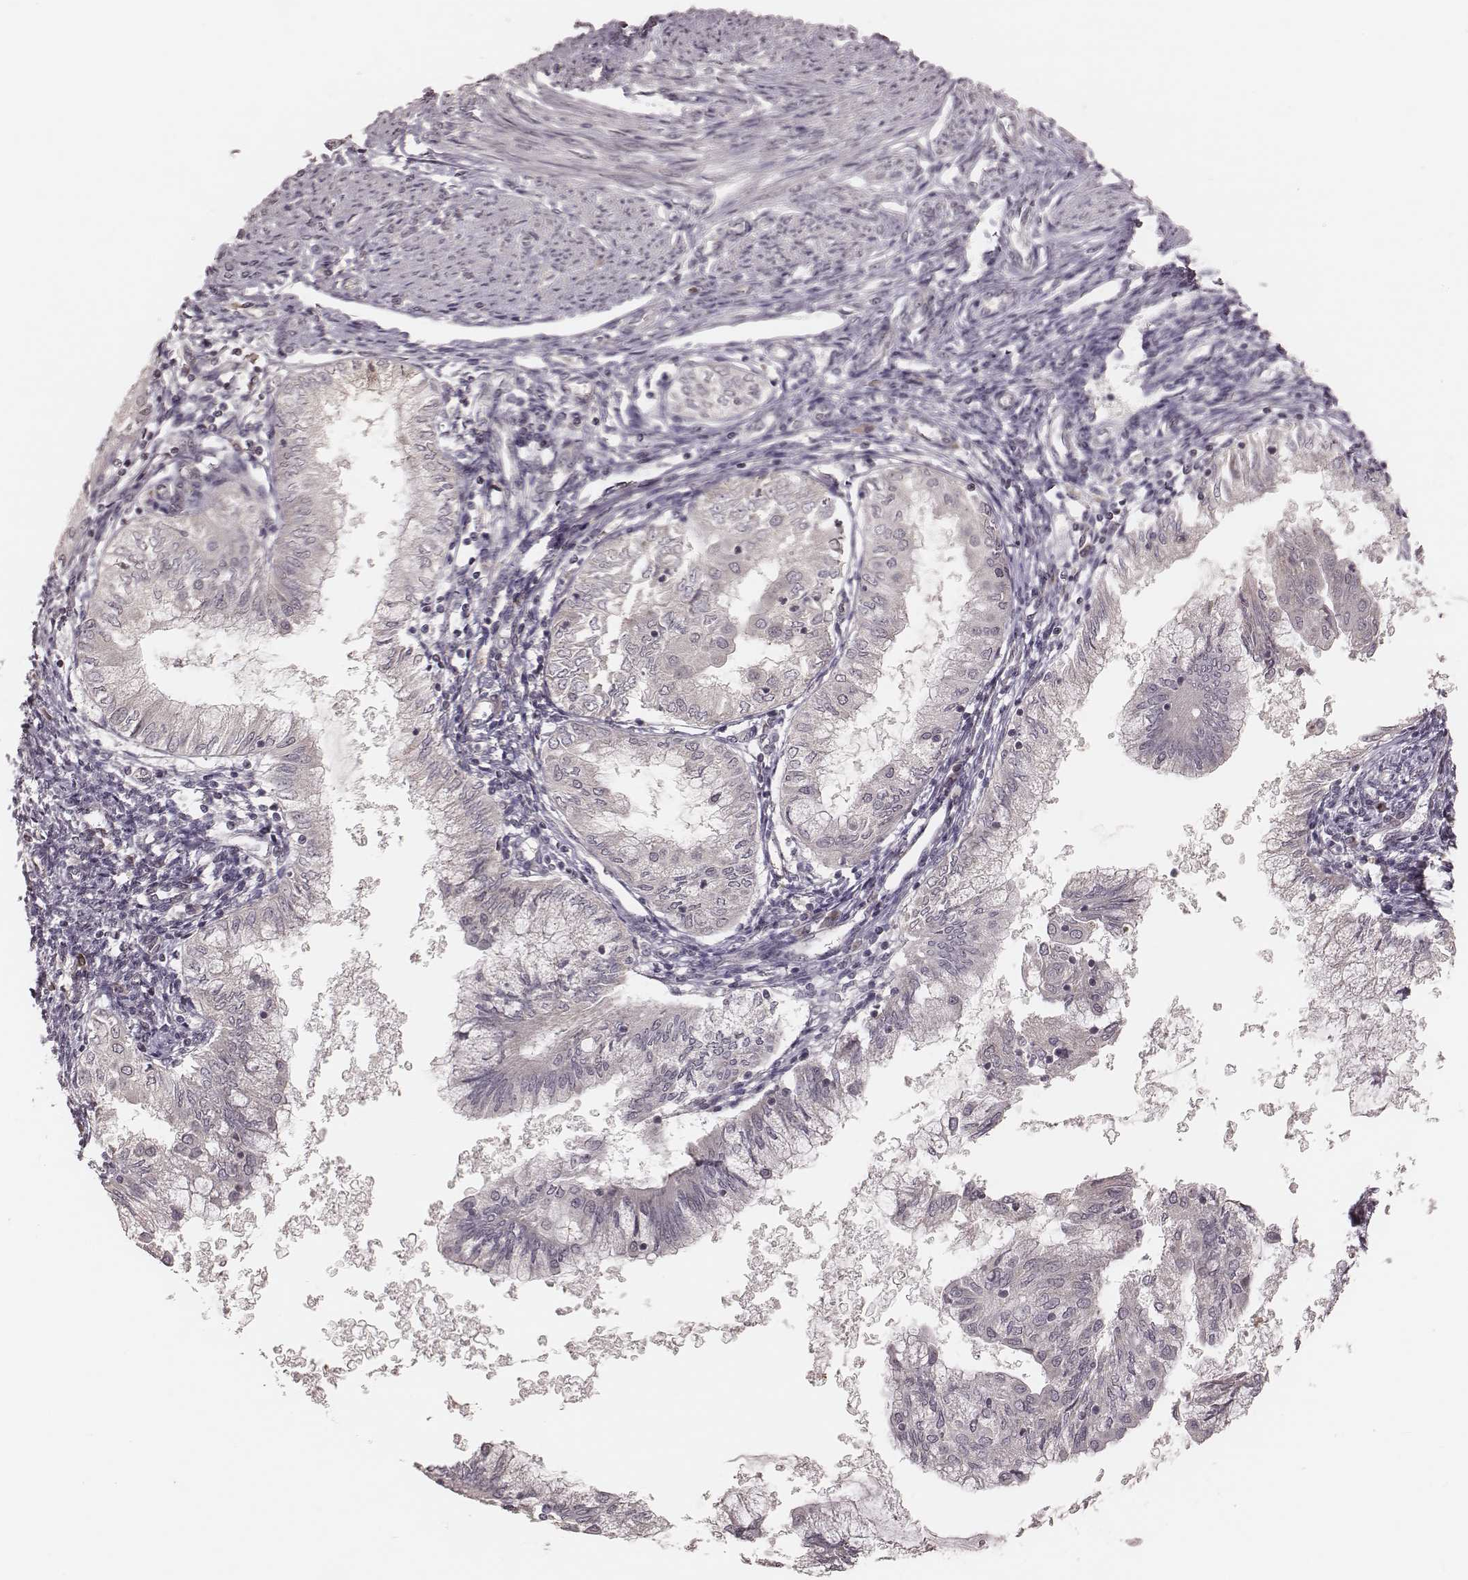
{"staining": {"intensity": "negative", "quantity": "none", "location": "none"}, "tissue": "endometrial cancer", "cell_type": "Tumor cells", "image_type": "cancer", "snomed": [{"axis": "morphology", "description": "Adenocarcinoma, NOS"}, {"axis": "topography", "description": "Endometrium"}], "caption": "Protein analysis of endometrial cancer (adenocarcinoma) demonstrates no significant positivity in tumor cells.", "gene": "IL5", "patient": {"sex": "female", "age": 68}}